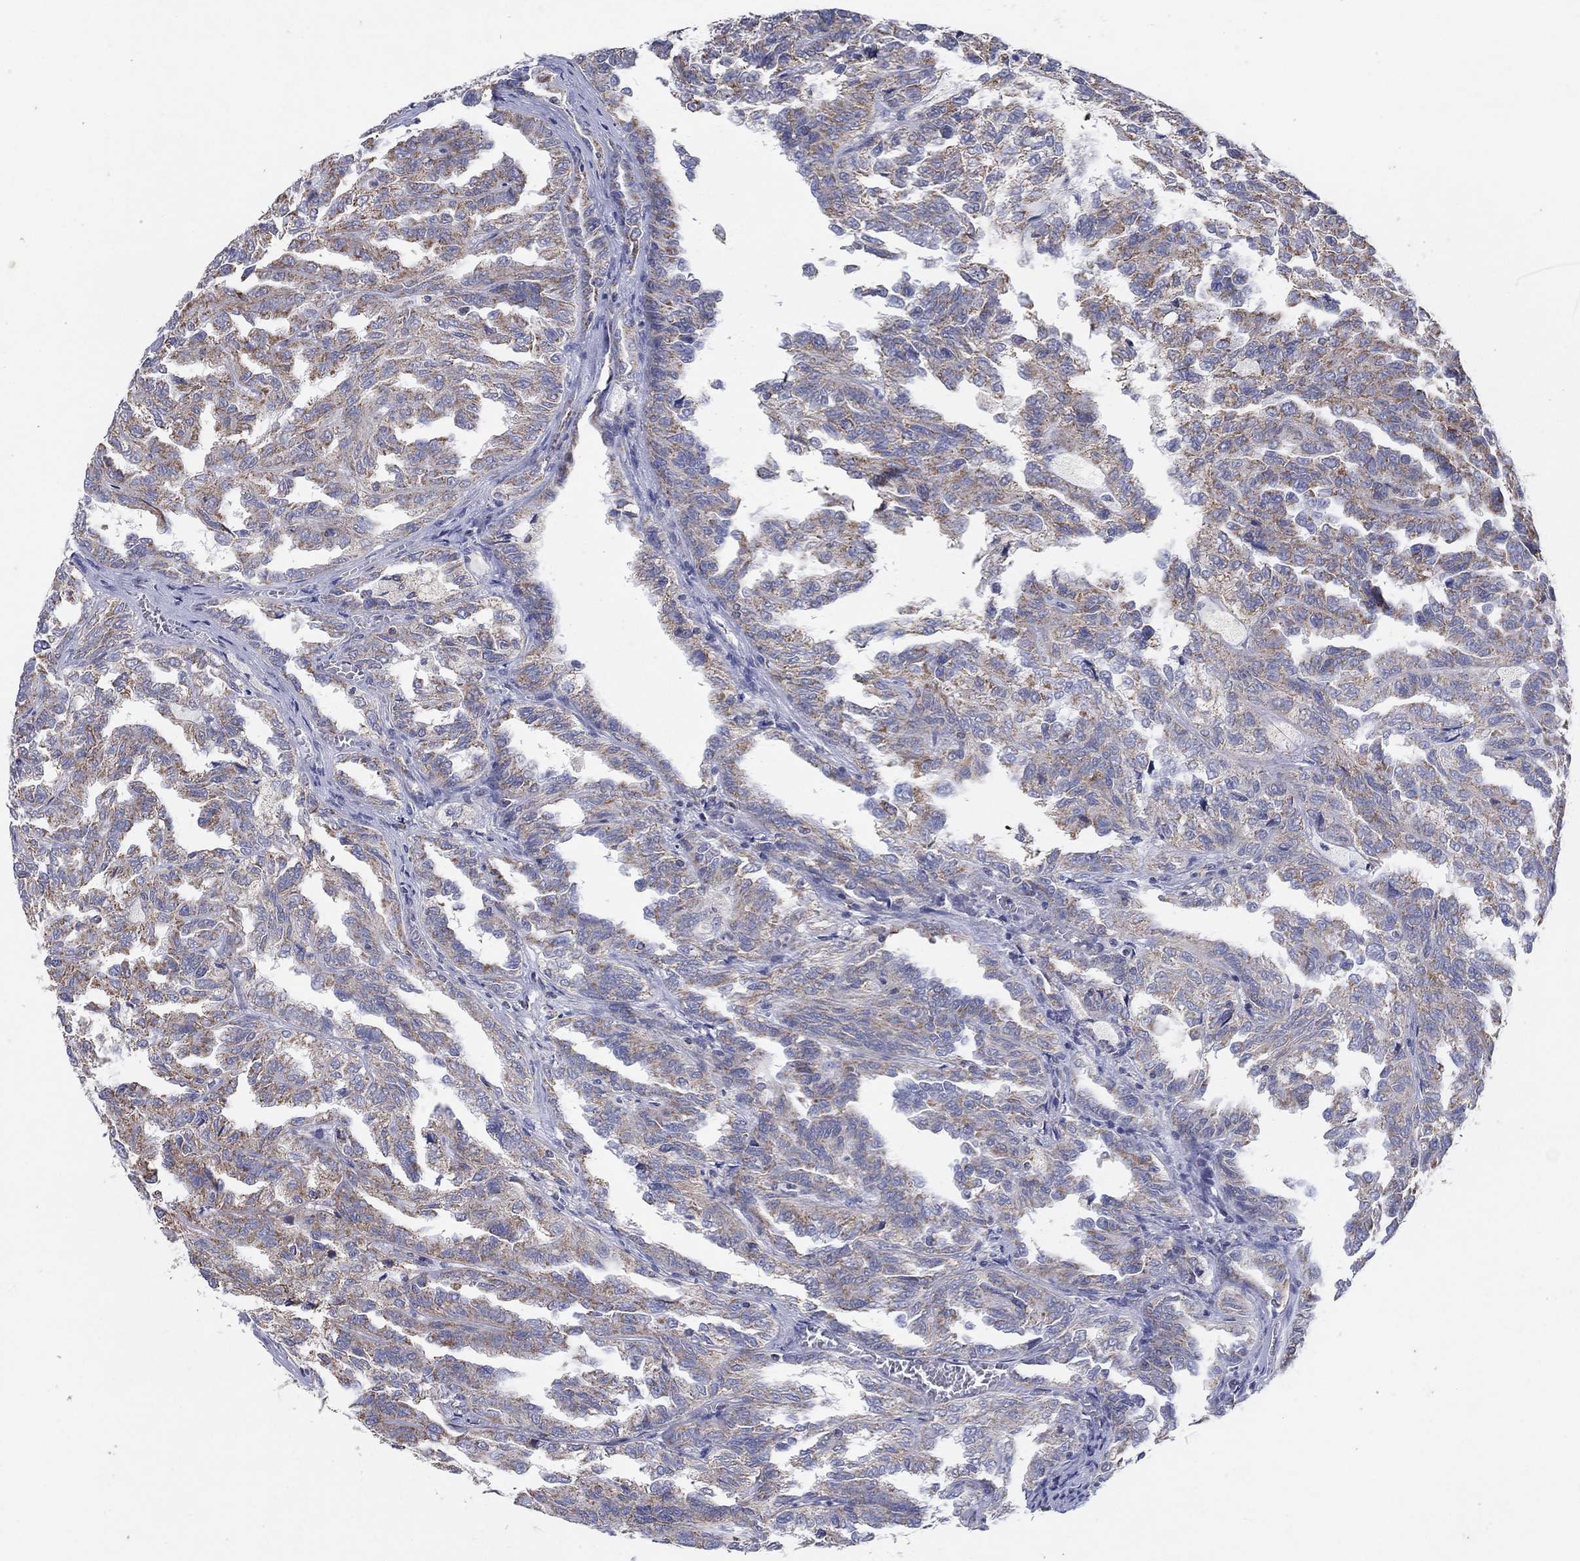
{"staining": {"intensity": "moderate", "quantity": "25%-75%", "location": "cytoplasmic/membranous"}, "tissue": "renal cancer", "cell_type": "Tumor cells", "image_type": "cancer", "snomed": [{"axis": "morphology", "description": "Adenocarcinoma, NOS"}, {"axis": "topography", "description": "Kidney"}], "caption": "About 25%-75% of tumor cells in renal adenocarcinoma show moderate cytoplasmic/membranous protein expression as visualized by brown immunohistochemical staining.", "gene": "C9orf85", "patient": {"sex": "male", "age": 79}}